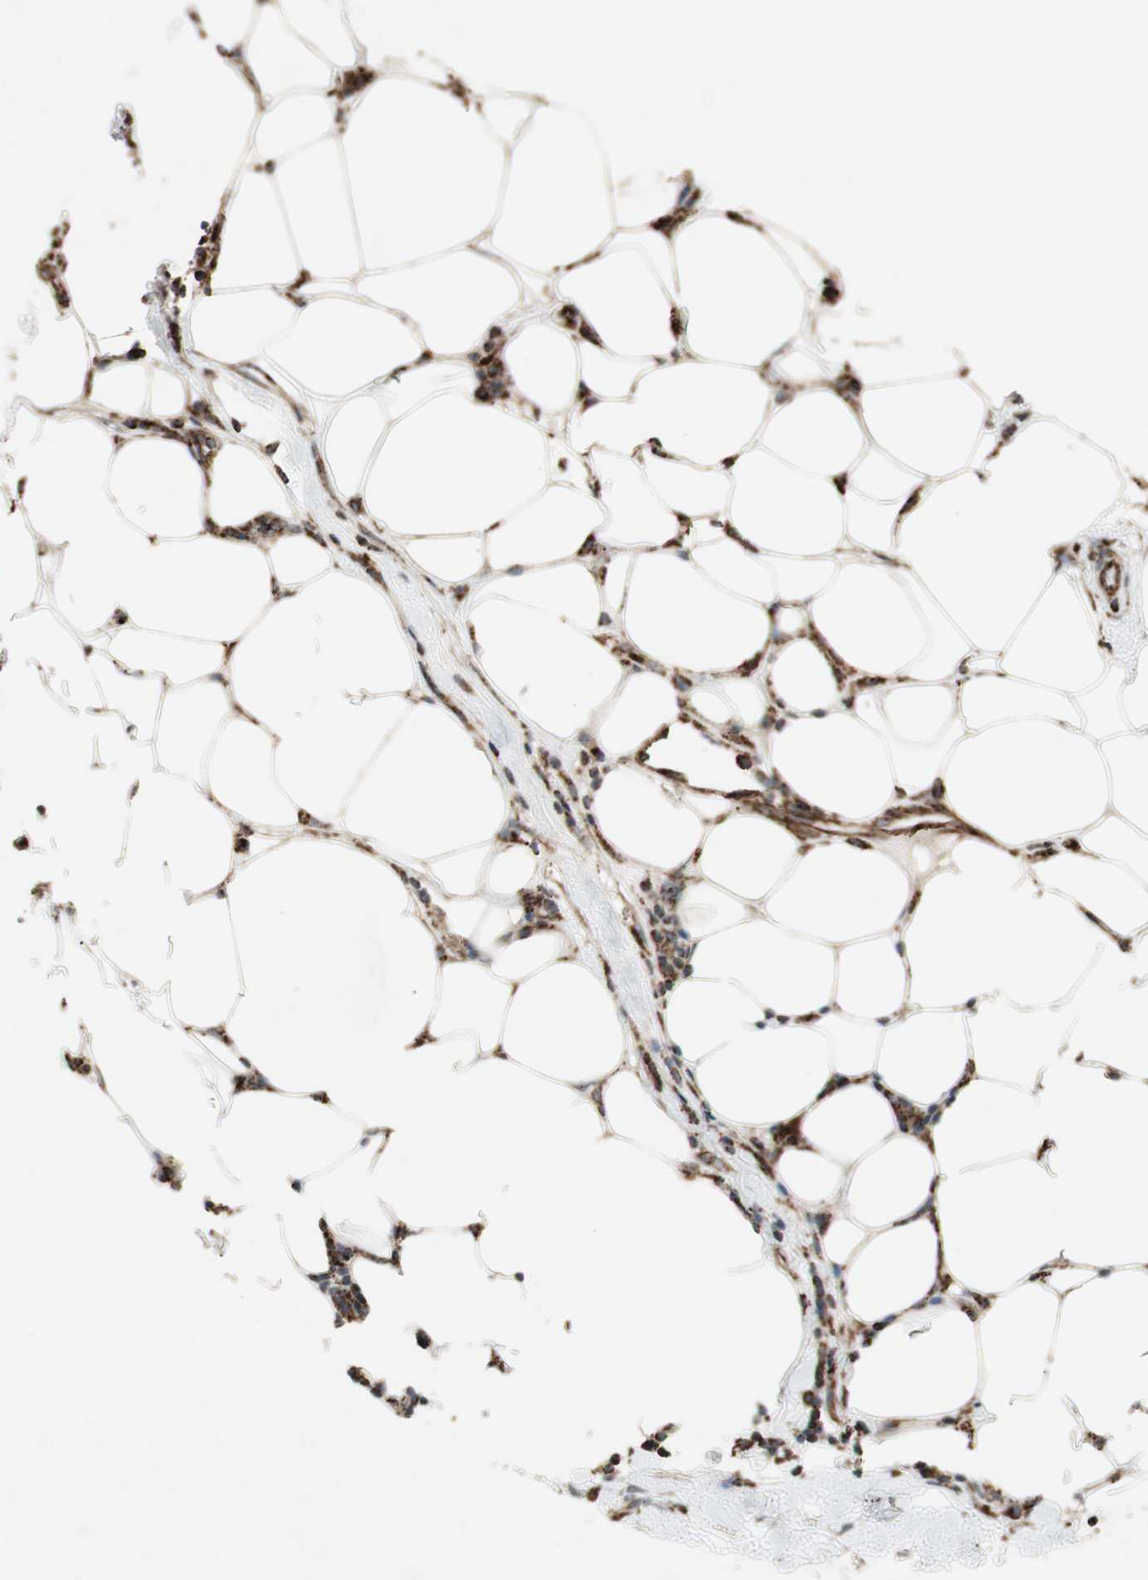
{"staining": {"intensity": "moderate", "quantity": ">75%", "location": "cytoplasmic/membranous"}, "tissue": "breast cancer", "cell_type": "Tumor cells", "image_type": "cancer", "snomed": [{"axis": "morphology", "description": "Duct carcinoma"}, {"axis": "topography", "description": "Breast"}], "caption": "Tumor cells show medium levels of moderate cytoplasmic/membranous positivity in about >75% of cells in breast cancer (intraductal carcinoma).", "gene": "CPT1A", "patient": {"sex": "female", "age": 37}}